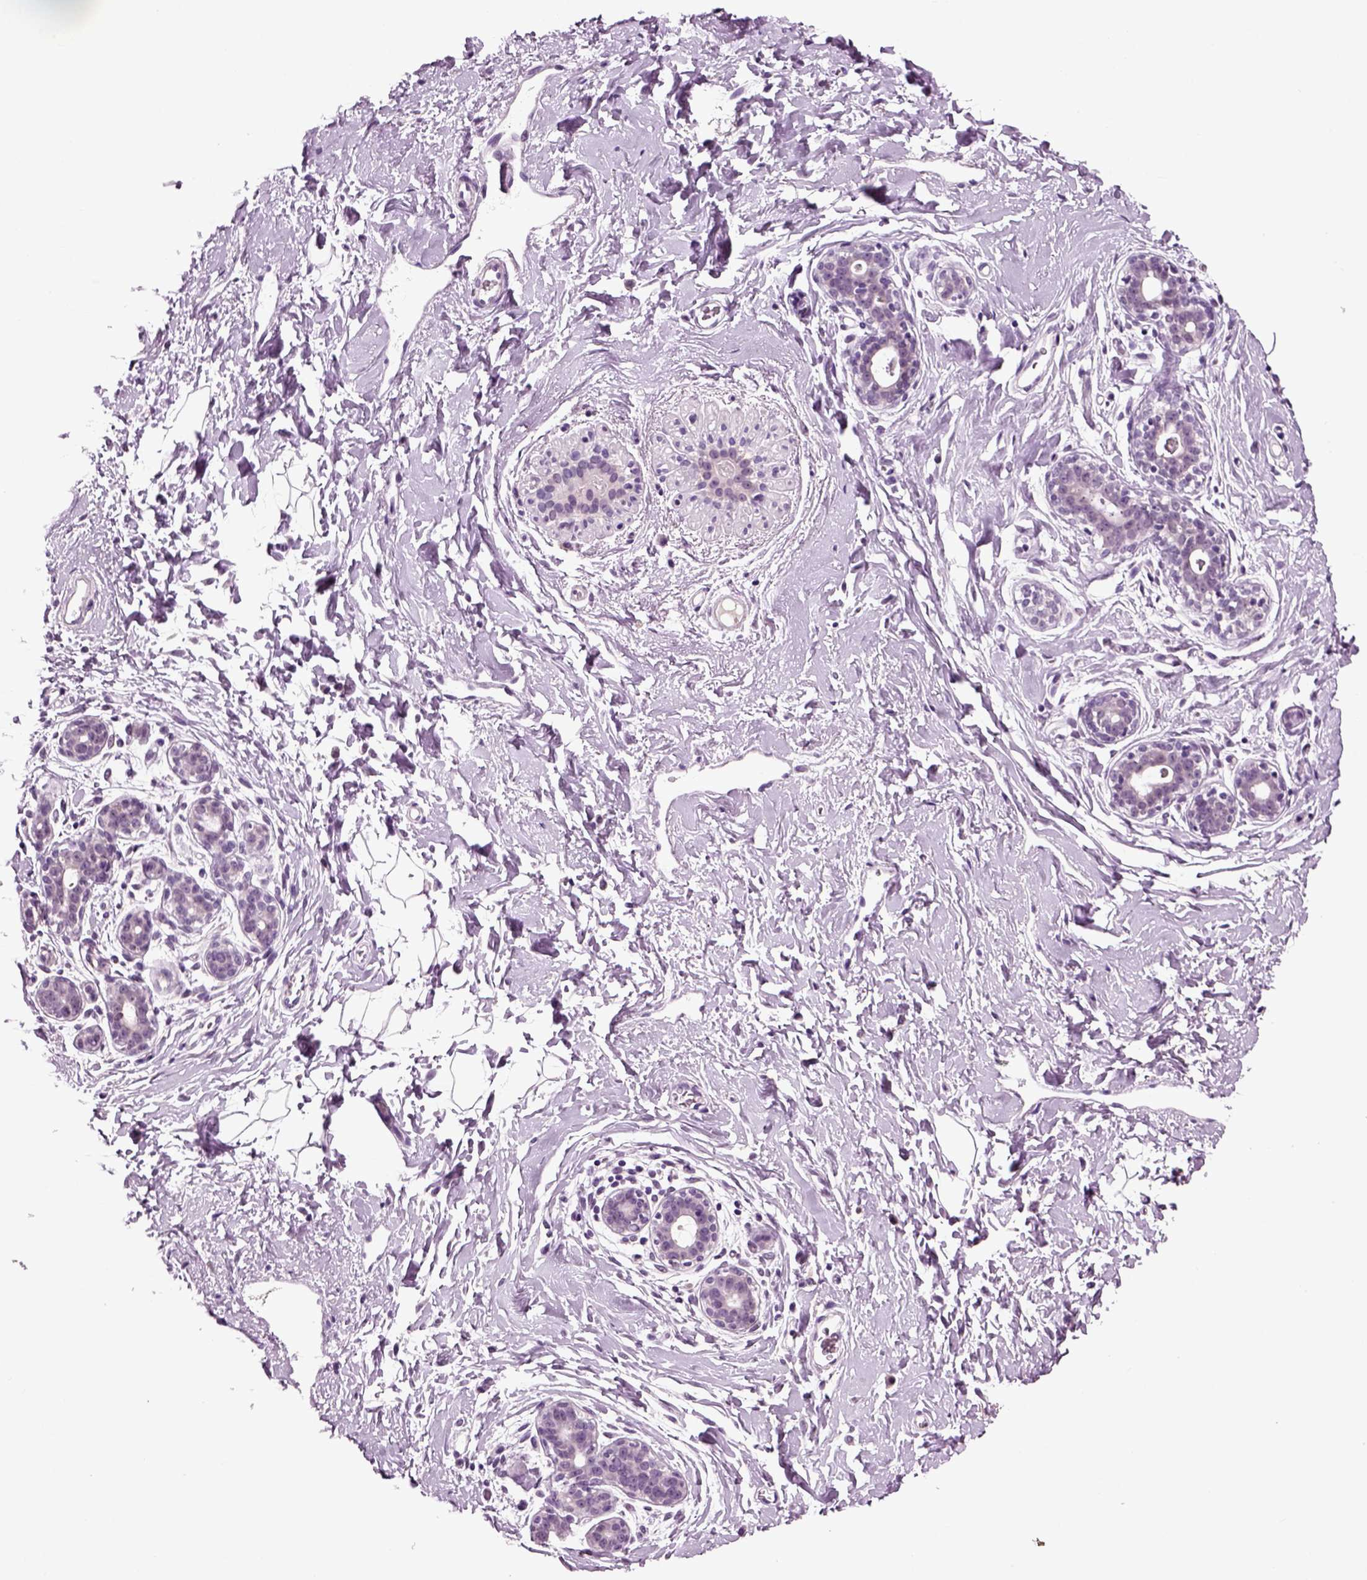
{"staining": {"intensity": "negative", "quantity": "none", "location": "none"}, "tissue": "breast", "cell_type": "Adipocytes", "image_type": "normal", "snomed": [{"axis": "morphology", "description": "Normal tissue, NOS"}, {"axis": "topography", "description": "Breast"}], "caption": "This is a image of IHC staining of normal breast, which shows no expression in adipocytes. (Stains: DAB IHC with hematoxylin counter stain, Microscopy: brightfield microscopy at high magnification).", "gene": "SPATA17", "patient": {"sex": "female", "age": 43}}